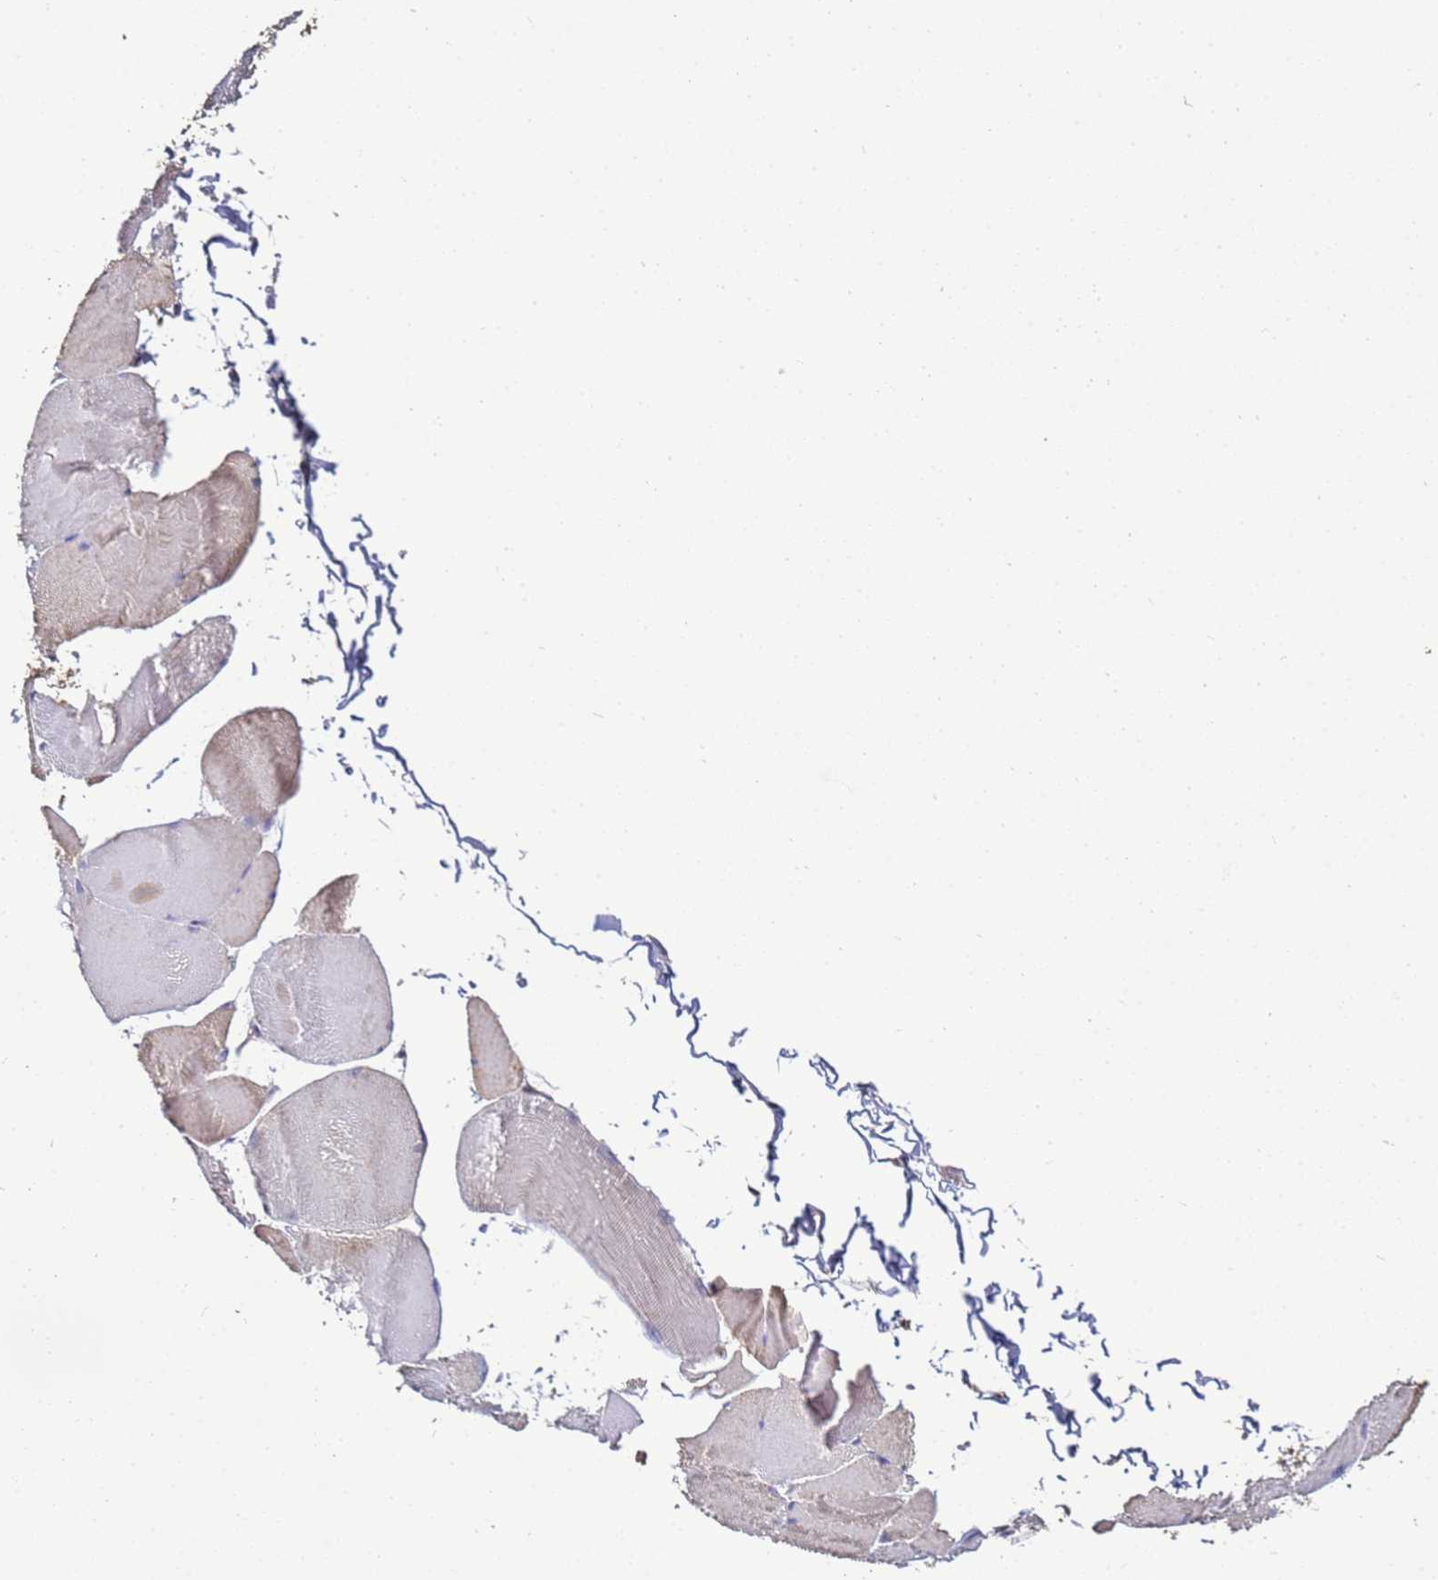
{"staining": {"intensity": "weak", "quantity": "25%-75%", "location": "cytoplasmic/membranous"}, "tissue": "skeletal muscle", "cell_type": "Myocytes", "image_type": "normal", "snomed": [{"axis": "morphology", "description": "Normal tissue, NOS"}, {"axis": "morphology", "description": "Basal cell carcinoma"}, {"axis": "topography", "description": "Skeletal muscle"}], "caption": "An immunohistochemistry histopathology image of unremarkable tissue is shown. Protein staining in brown labels weak cytoplasmic/membranous positivity in skeletal muscle within myocytes.", "gene": "ENOPH1", "patient": {"sex": "female", "age": 64}}